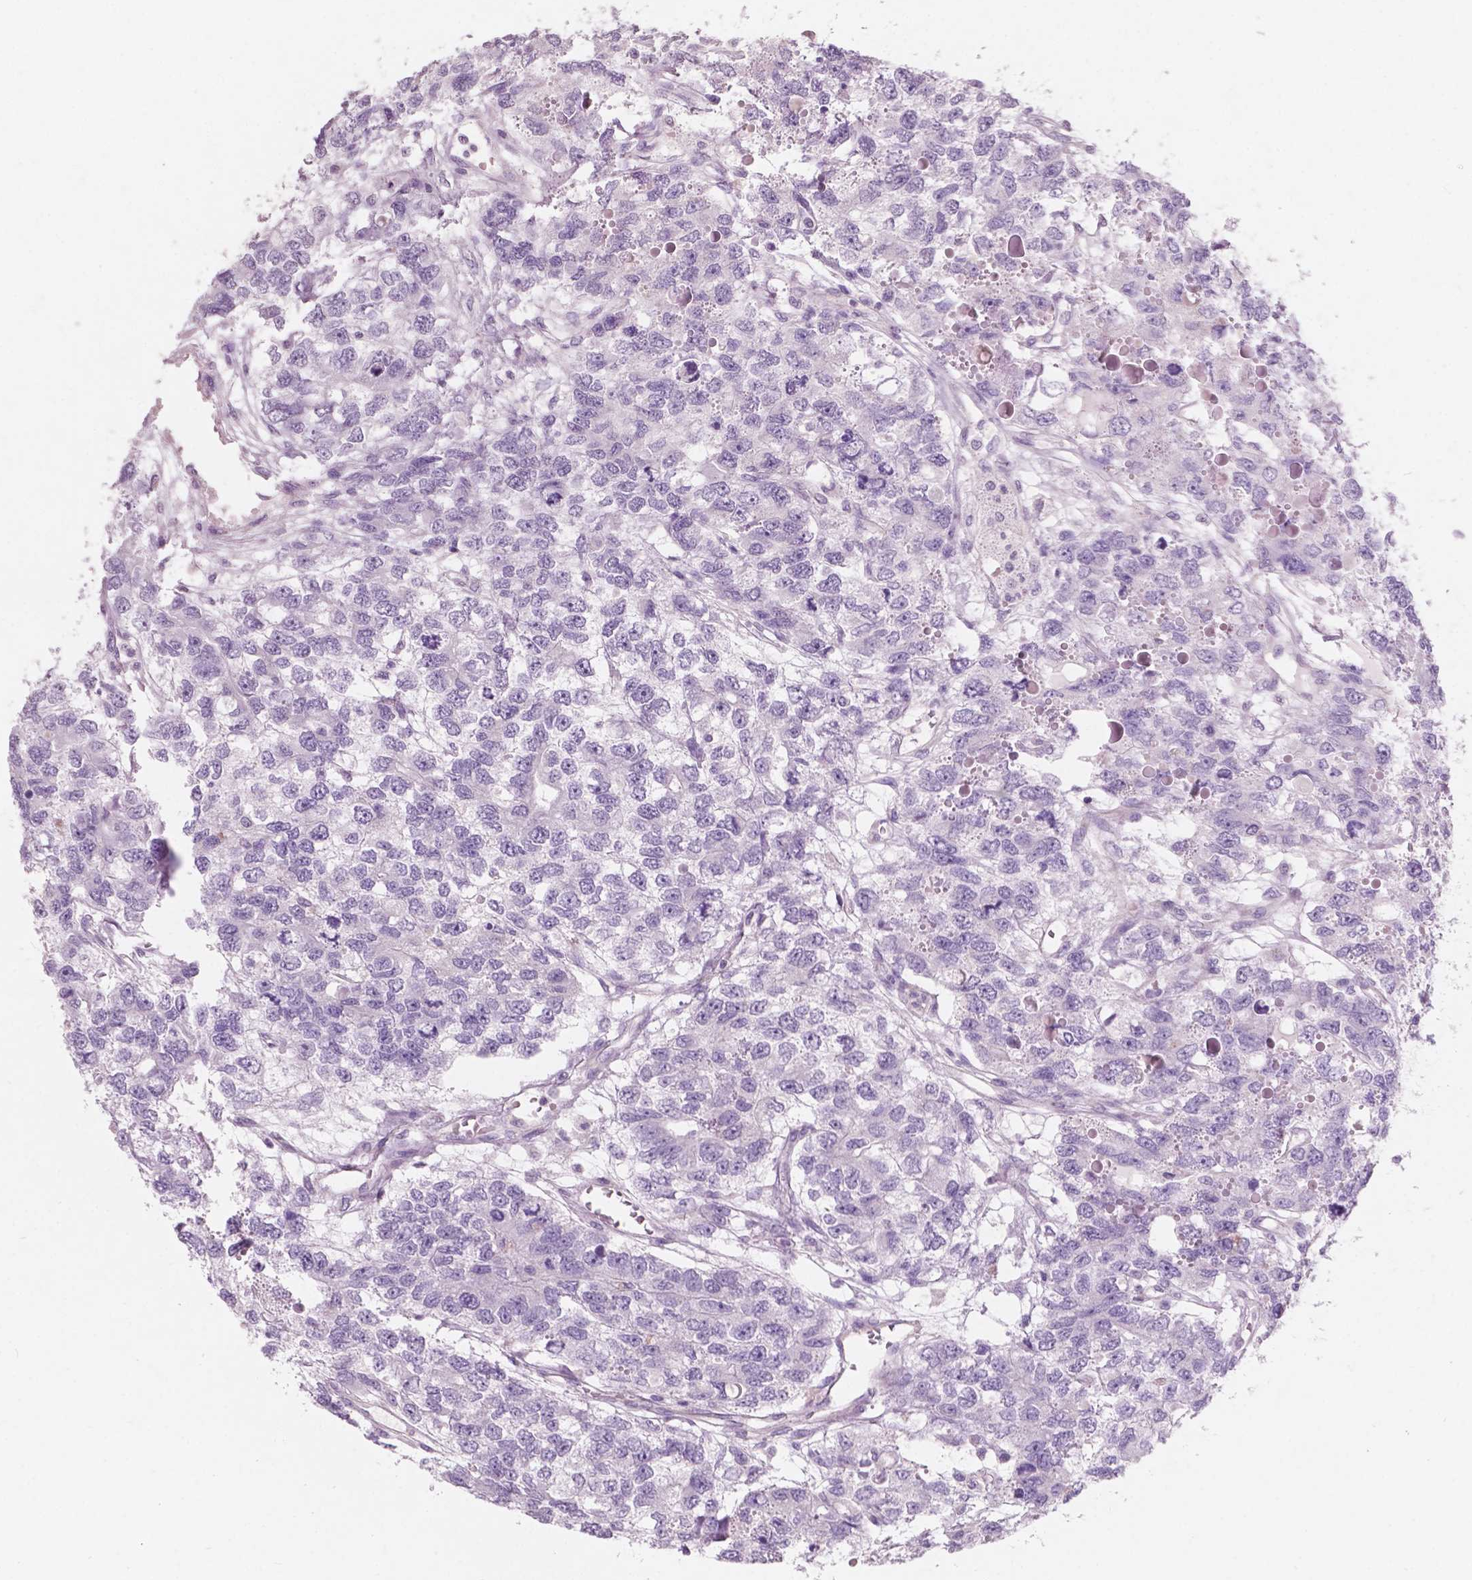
{"staining": {"intensity": "negative", "quantity": "none", "location": "none"}, "tissue": "testis cancer", "cell_type": "Tumor cells", "image_type": "cancer", "snomed": [{"axis": "morphology", "description": "Seminoma, NOS"}, {"axis": "topography", "description": "Testis"}], "caption": "High magnification brightfield microscopy of testis cancer stained with DAB (3,3'-diaminobenzidine) (brown) and counterstained with hematoxylin (blue): tumor cells show no significant staining.", "gene": "AWAT1", "patient": {"sex": "male", "age": 52}}